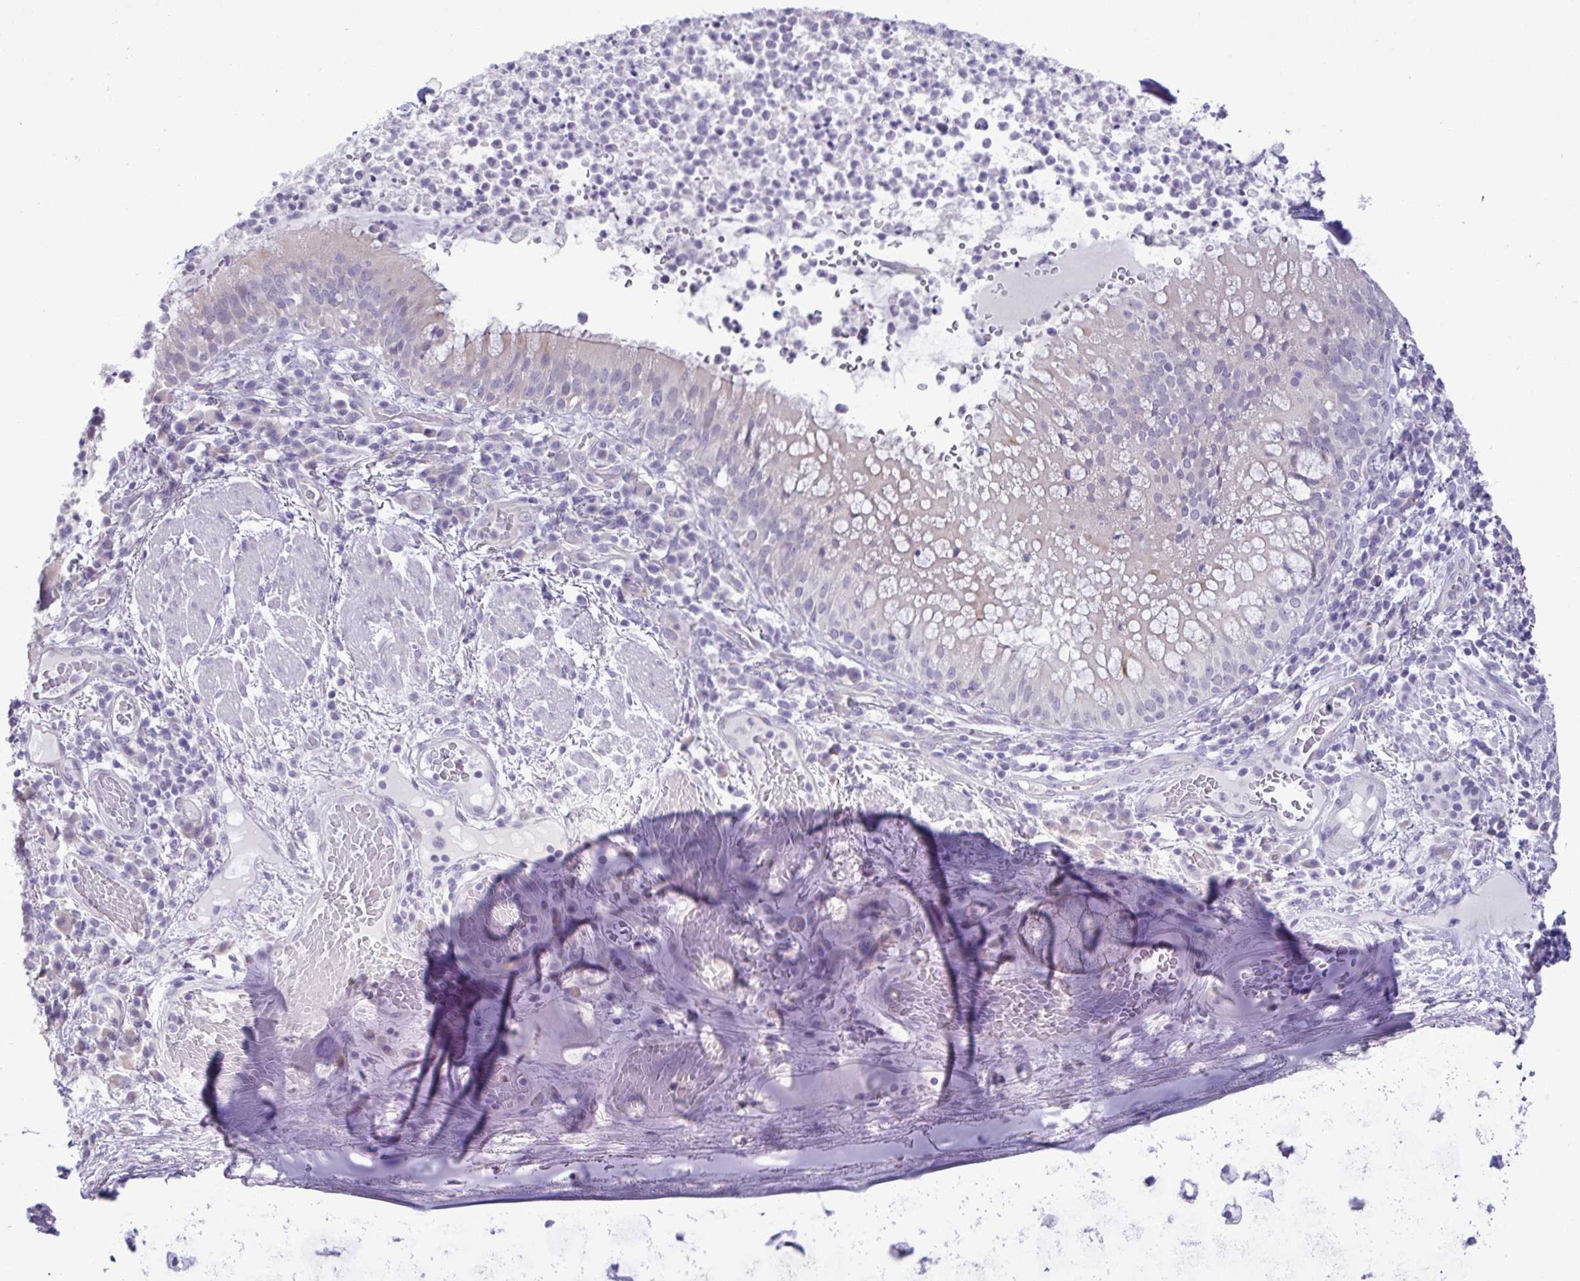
{"staining": {"intensity": "negative", "quantity": "none", "location": "none"}, "tissue": "bronchus", "cell_type": "Respiratory epithelial cells", "image_type": "normal", "snomed": [{"axis": "morphology", "description": "Normal tissue, NOS"}, {"axis": "topography", "description": "Lymph node"}, {"axis": "topography", "description": "Bronchus"}], "caption": "Respiratory epithelial cells show no significant staining in normal bronchus.", "gene": "C4orf33", "patient": {"sex": "male", "age": 56}}